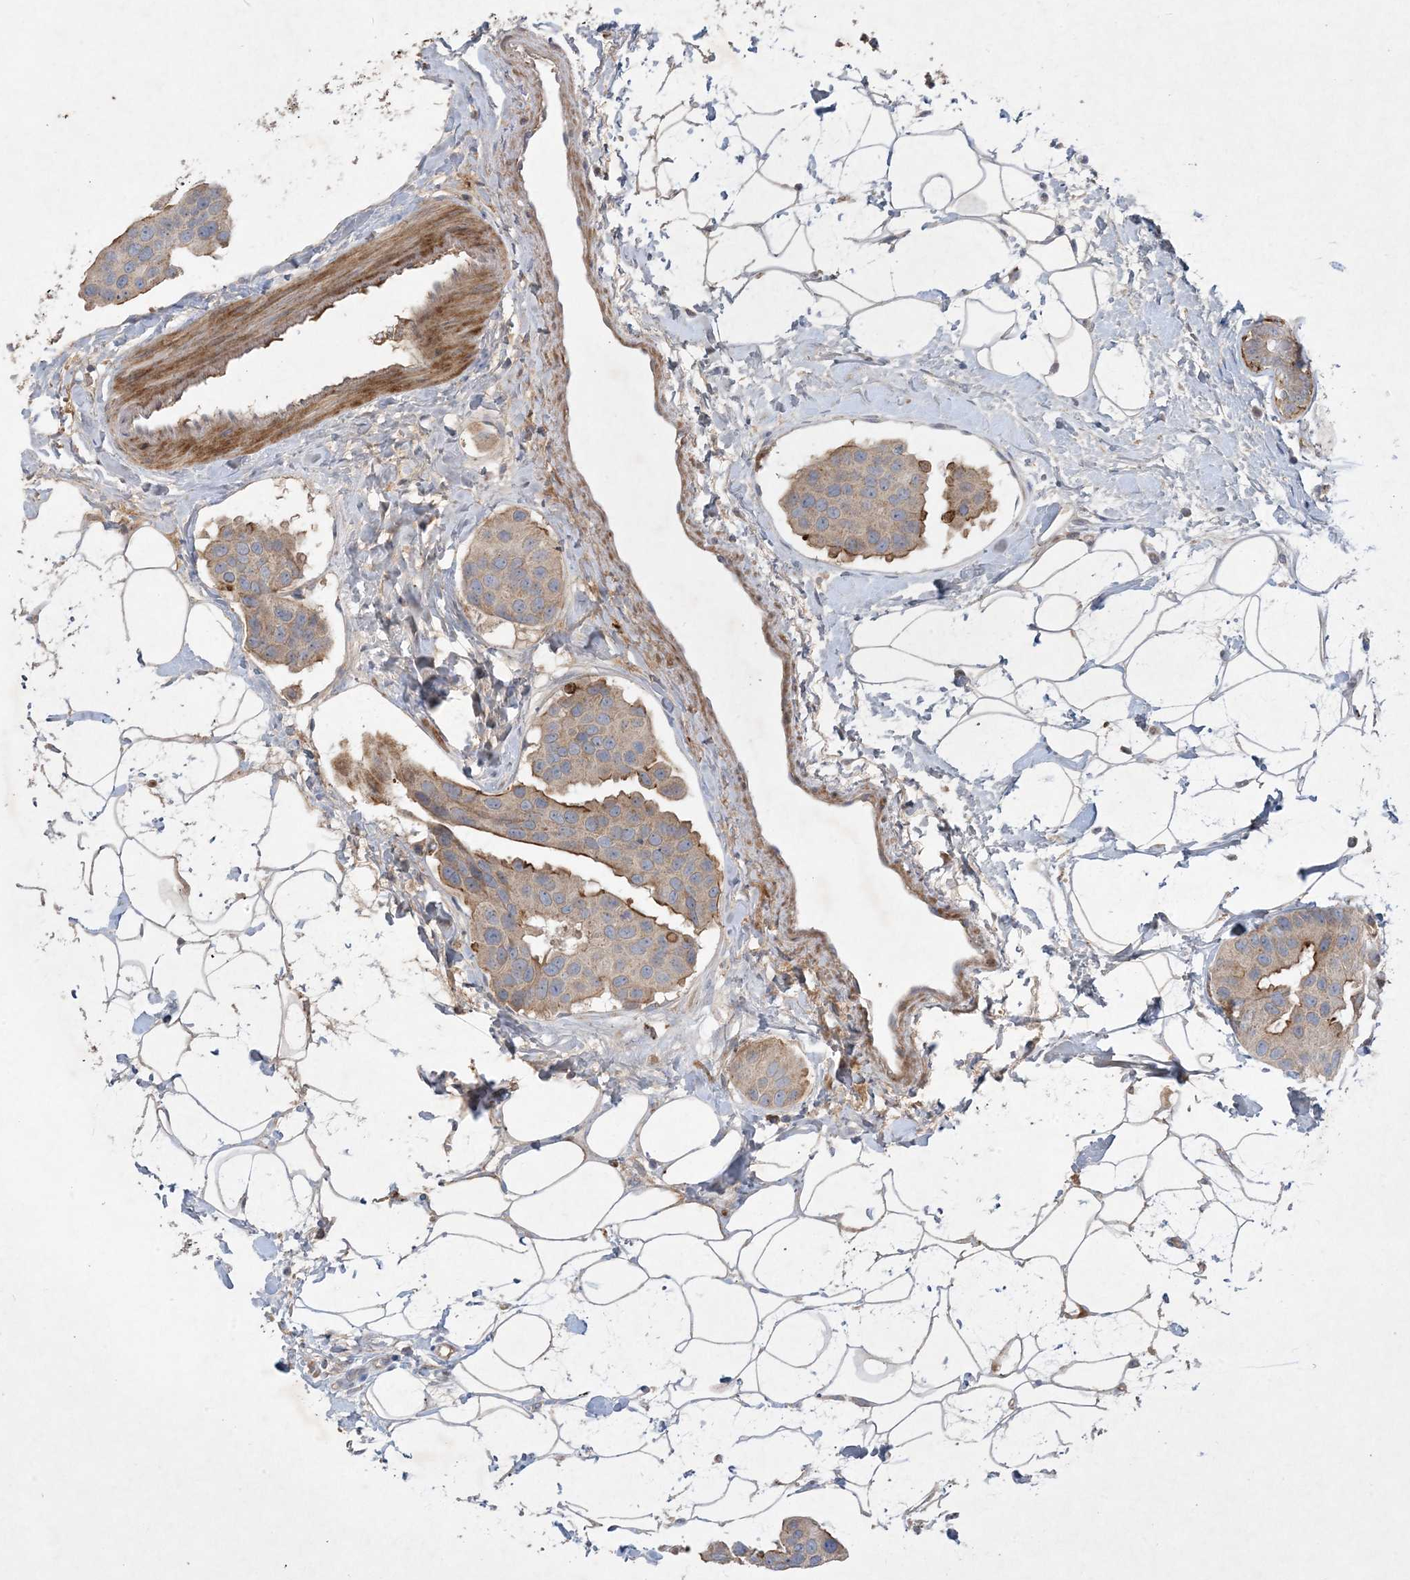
{"staining": {"intensity": "weak", "quantity": ">75%", "location": "cytoplasmic/membranous"}, "tissue": "breast cancer", "cell_type": "Tumor cells", "image_type": "cancer", "snomed": [{"axis": "morphology", "description": "Normal tissue, NOS"}, {"axis": "morphology", "description": "Duct carcinoma"}, {"axis": "topography", "description": "Breast"}], "caption": "Tumor cells exhibit weak cytoplasmic/membranous staining in approximately >75% of cells in breast cancer (infiltrating ductal carcinoma).", "gene": "MASP2", "patient": {"sex": "female", "age": 39}}